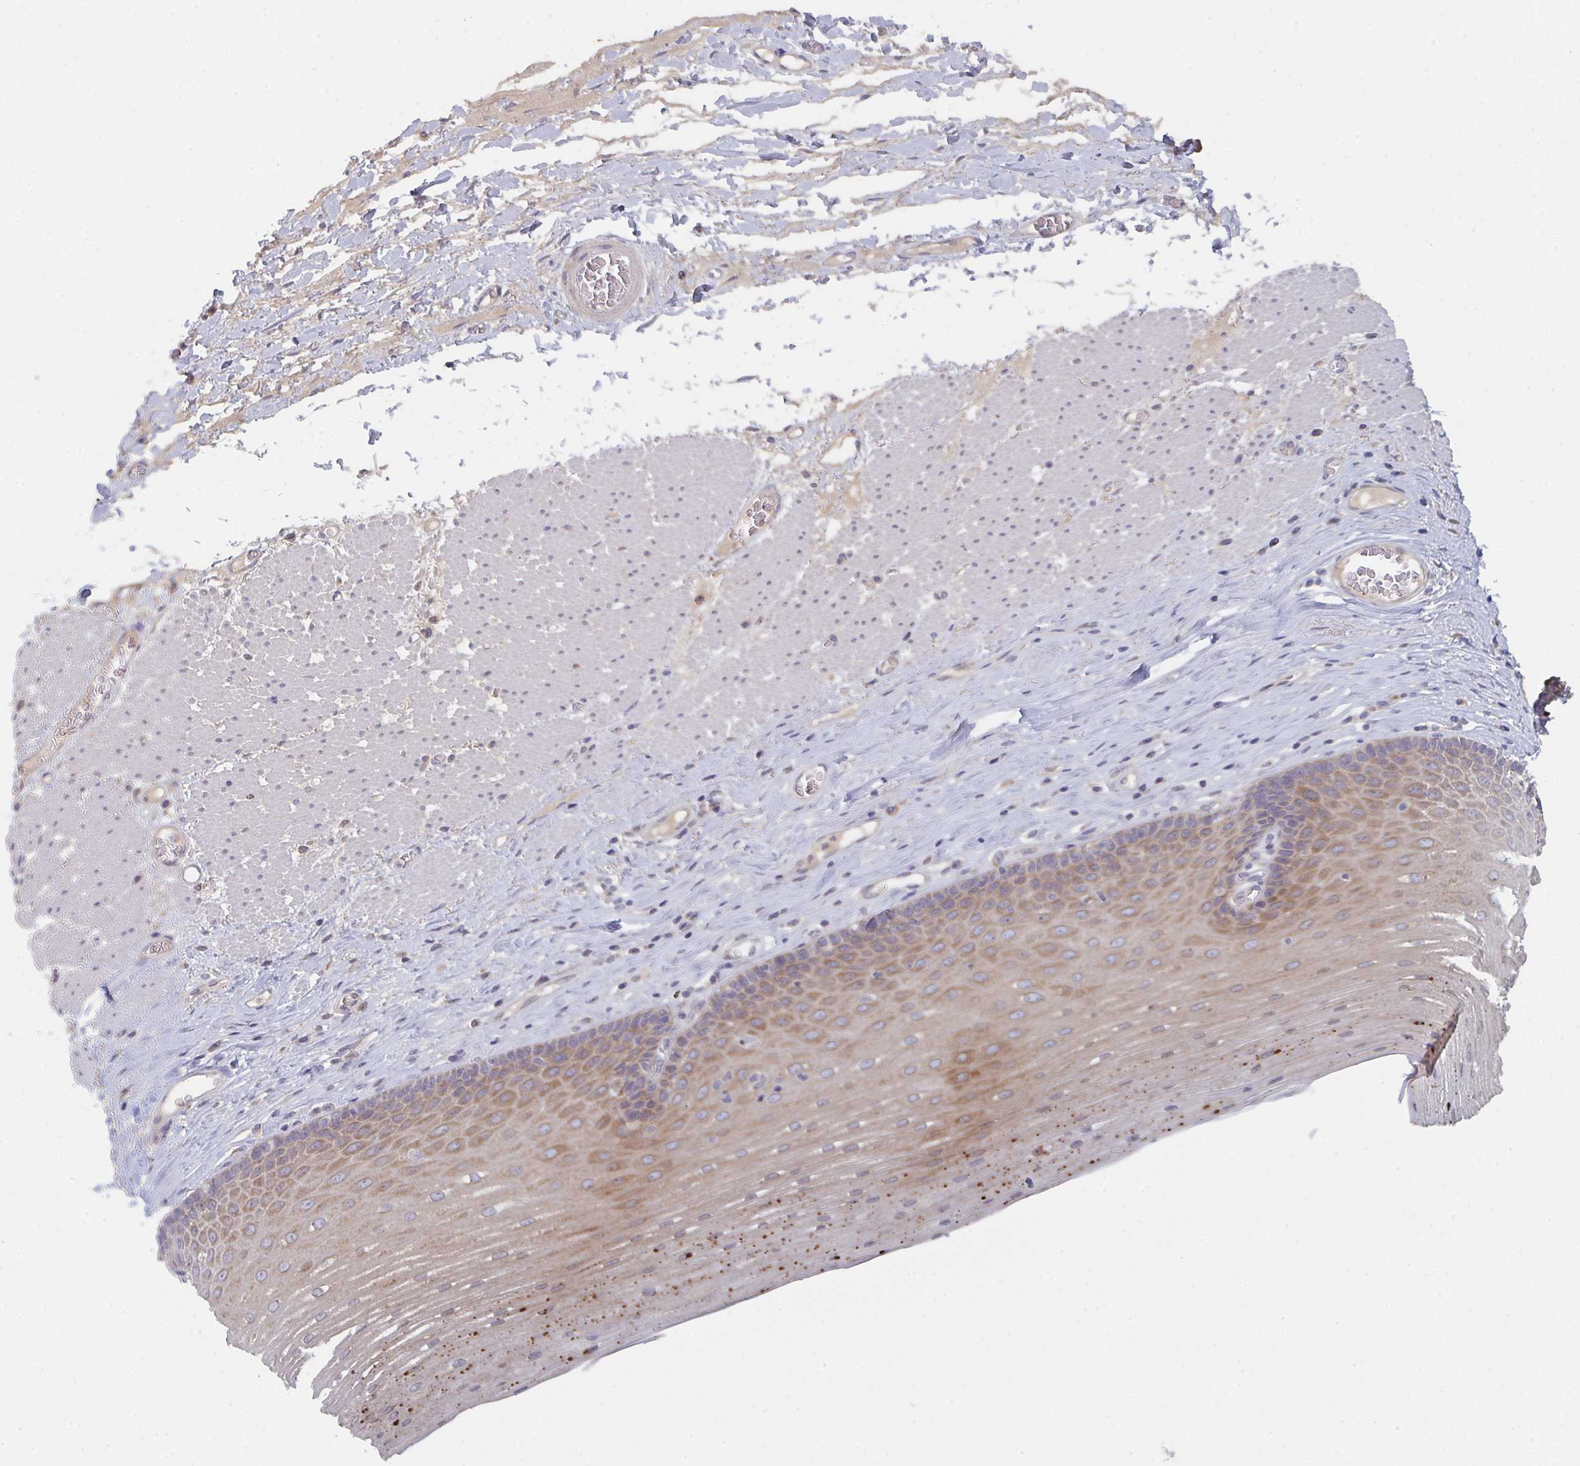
{"staining": {"intensity": "moderate", "quantity": ">75%", "location": "cytoplasmic/membranous"}, "tissue": "esophagus", "cell_type": "Squamous epithelial cells", "image_type": "normal", "snomed": [{"axis": "morphology", "description": "Normal tissue, NOS"}, {"axis": "topography", "description": "Esophagus"}], "caption": "Squamous epithelial cells show moderate cytoplasmic/membranous positivity in about >75% of cells in unremarkable esophagus. The staining is performed using DAB (3,3'-diaminobenzidine) brown chromogen to label protein expression. The nuclei are counter-stained blue using hematoxylin.", "gene": "ELOVL1", "patient": {"sex": "male", "age": 62}}